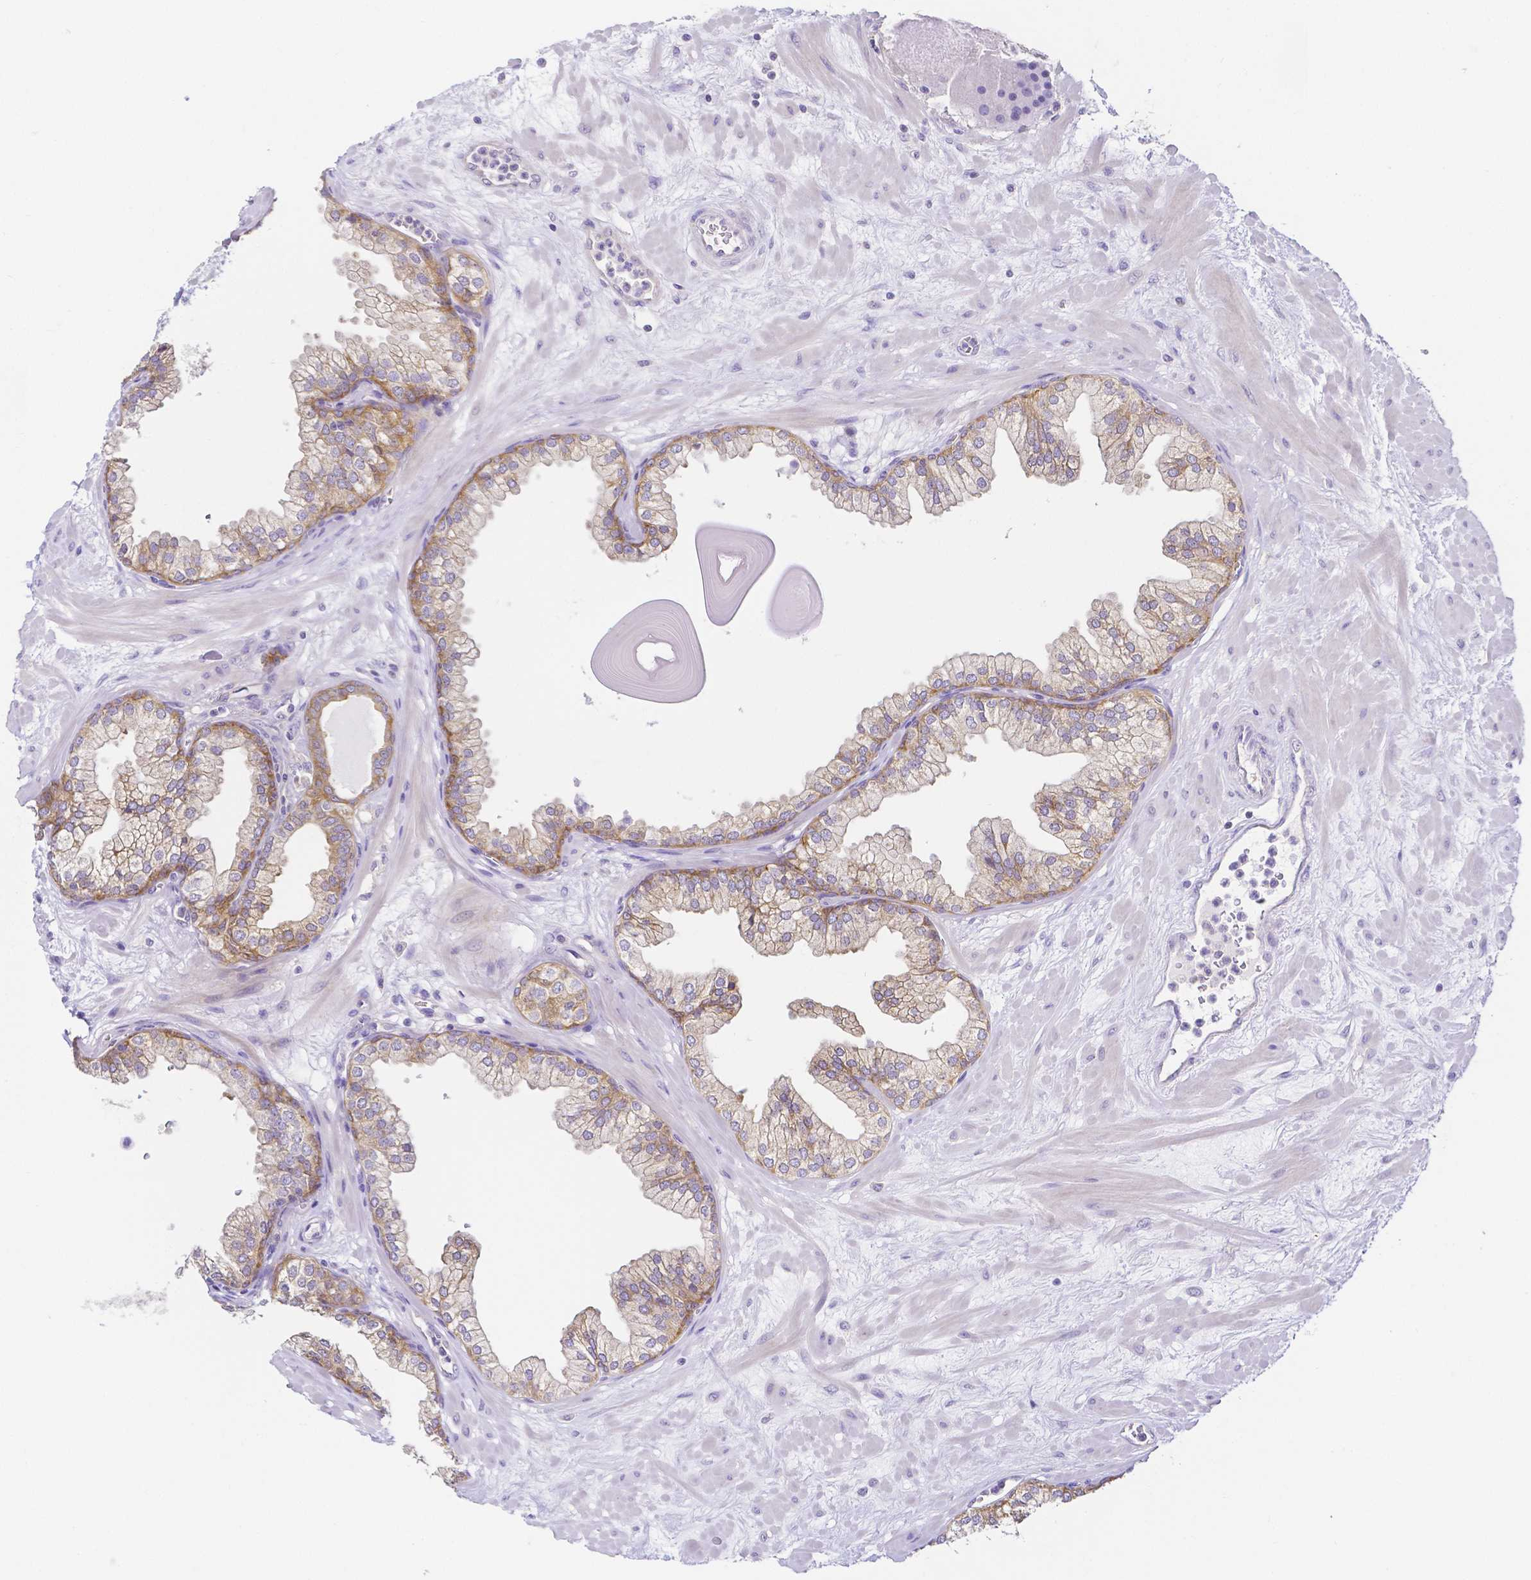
{"staining": {"intensity": "moderate", "quantity": "25%-75%", "location": "cytoplasmic/membranous"}, "tissue": "prostate", "cell_type": "Glandular cells", "image_type": "normal", "snomed": [{"axis": "morphology", "description": "Normal tissue, NOS"}, {"axis": "topography", "description": "Prostate"}, {"axis": "topography", "description": "Peripheral nerve tissue"}], "caption": "Protein analysis of unremarkable prostate displays moderate cytoplasmic/membranous staining in about 25%-75% of glandular cells. (Brightfield microscopy of DAB IHC at high magnification).", "gene": "PKP3", "patient": {"sex": "male", "age": 61}}